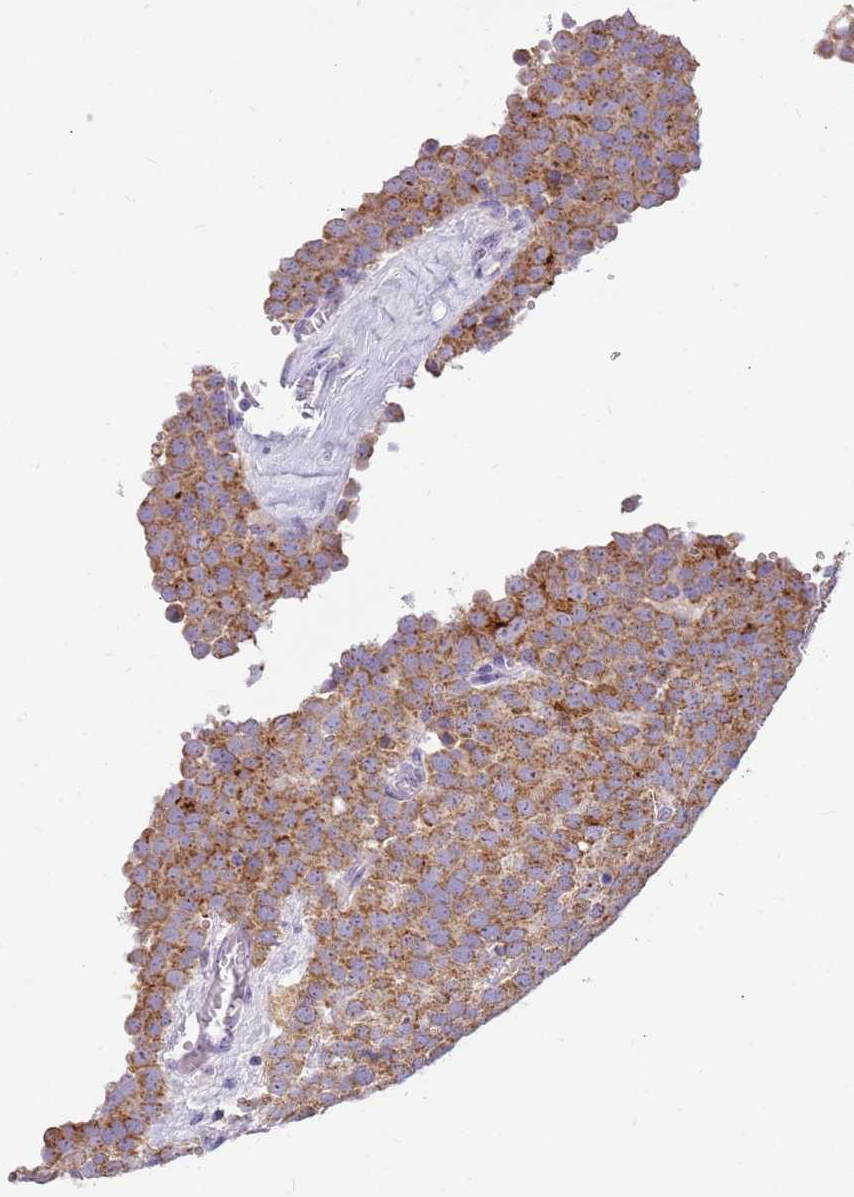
{"staining": {"intensity": "moderate", "quantity": ">75%", "location": "cytoplasmic/membranous"}, "tissue": "testis cancer", "cell_type": "Tumor cells", "image_type": "cancer", "snomed": [{"axis": "morphology", "description": "Normal tissue, NOS"}, {"axis": "morphology", "description": "Seminoma, NOS"}, {"axis": "topography", "description": "Testis"}], "caption": "Approximately >75% of tumor cells in human seminoma (testis) display moderate cytoplasmic/membranous protein staining as visualized by brown immunohistochemical staining.", "gene": "DNAJA3", "patient": {"sex": "male", "age": 71}}